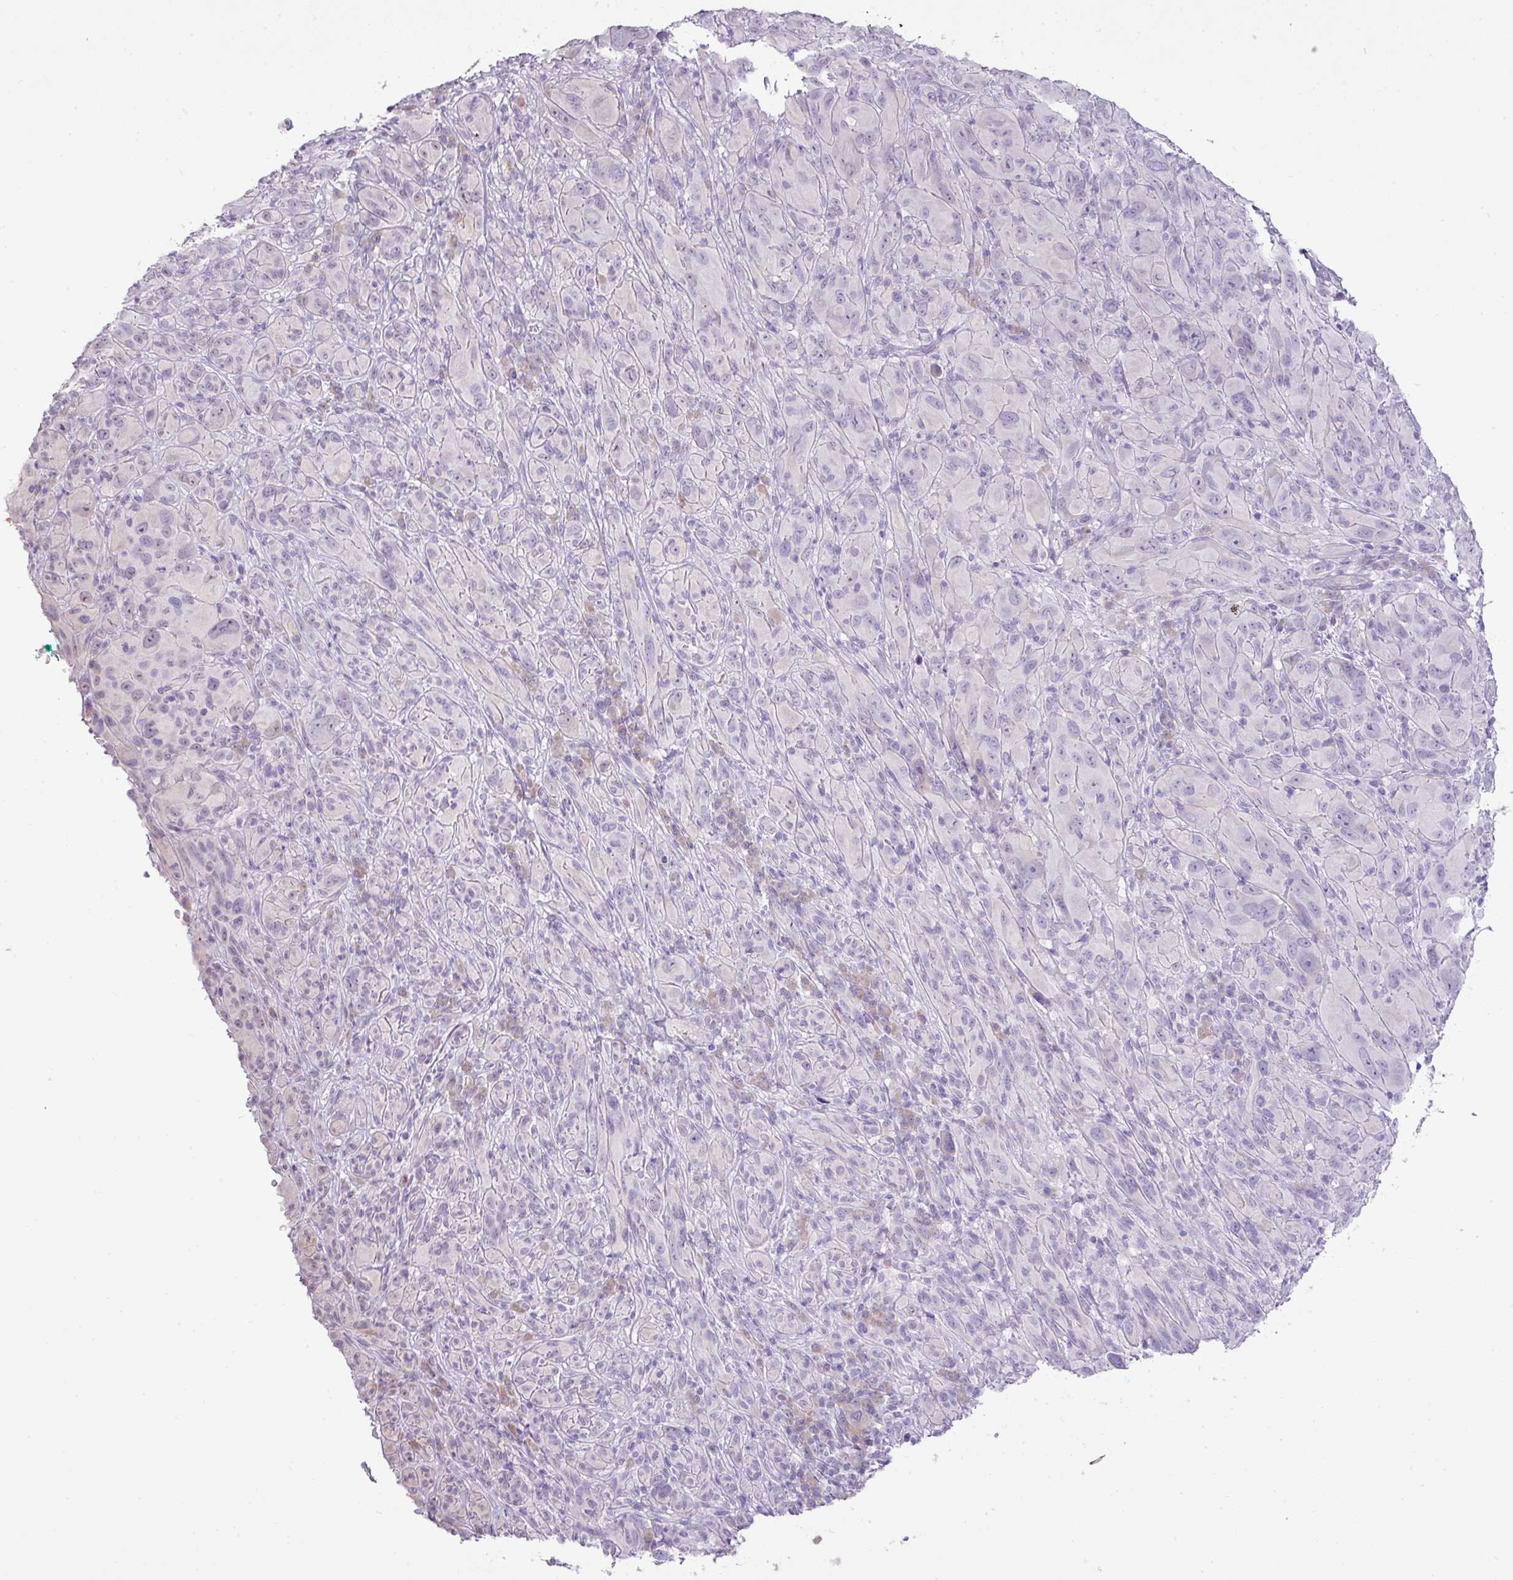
{"staining": {"intensity": "negative", "quantity": "none", "location": "none"}, "tissue": "melanoma", "cell_type": "Tumor cells", "image_type": "cancer", "snomed": [{"axis": "morphology", "description": "Malignant melanoma, NOS"}, {"axis": "topography", "description": "Skin of head"}], "caption": "This micrograph is of malignant melanoma stained with immunohistochemistry to label a protein in brown with the nuclei are counter-stained blue. There is no positivity in tumor cells. The staining was performed using DAB (3,3'-diaminobenzidine) to visualize the protein expression in brown, while the nuclei were stained in blue with hematoxylin (Magnification: 20x).", "gene": "DIP2A", "patient": {"sex": "male", "age": 96}}